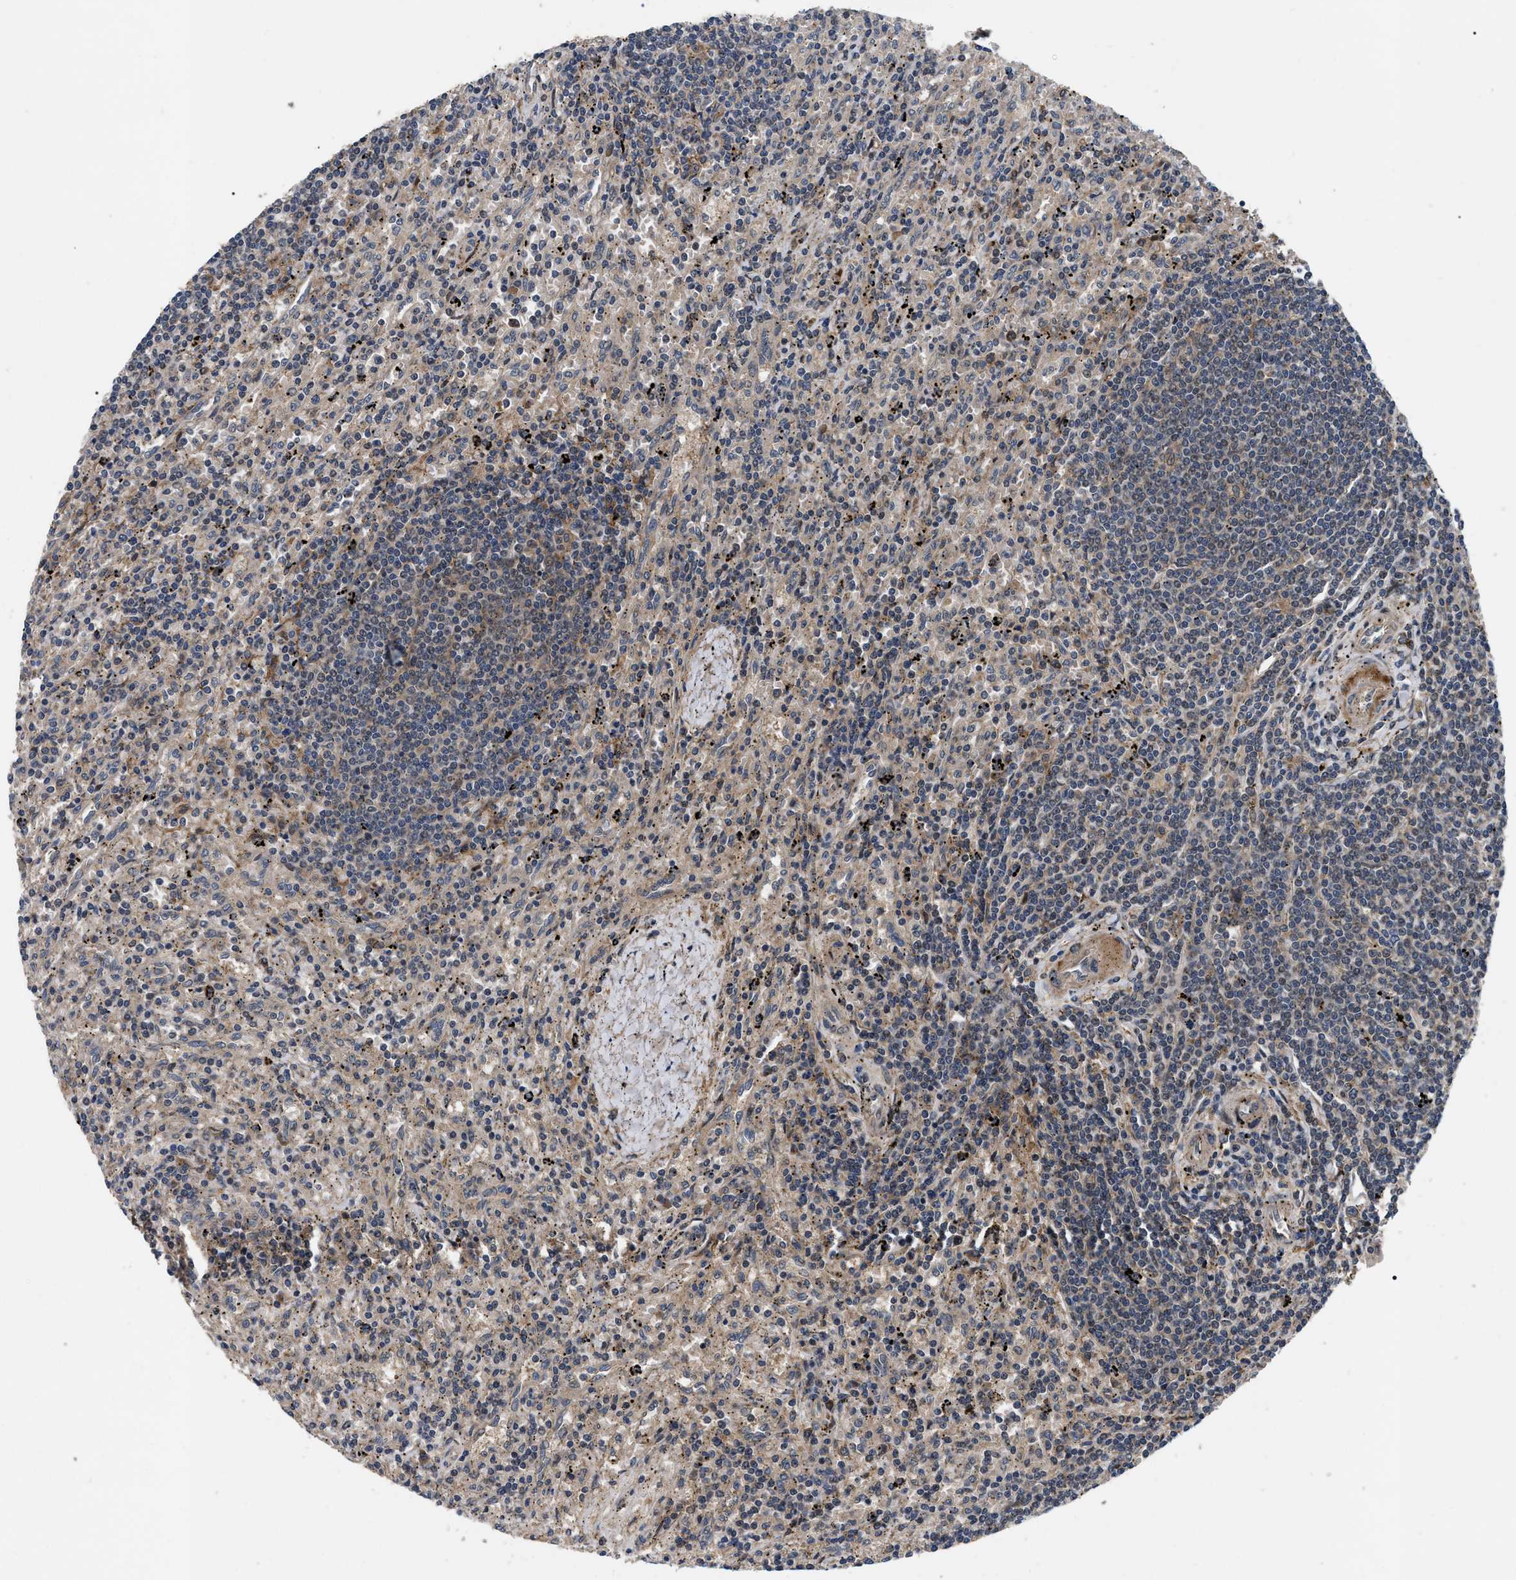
{"staining": {"intensity": "moderate", "quantity": "<25%", "location": "cytoplasmic/membranous"}, "tissue": "lymphoma", "cell_type": "Tumor cells", "image_type": "cancer", "snomed": [{"axis": "morphology", "description": "Malignant lymphoma, non-Hodgkin's type, Low grade"}, {"axis": "topography", "description": "Spleen"}], "caption": "Protein staining shows moderate cytoplasmic/membranous staining in approximately <25% of tumor cells in malignant lymphoma, non-Hodgkin's type (low-grade).", "gene": "PPWD1", "patient": {"sex": "male", "age": 76}}